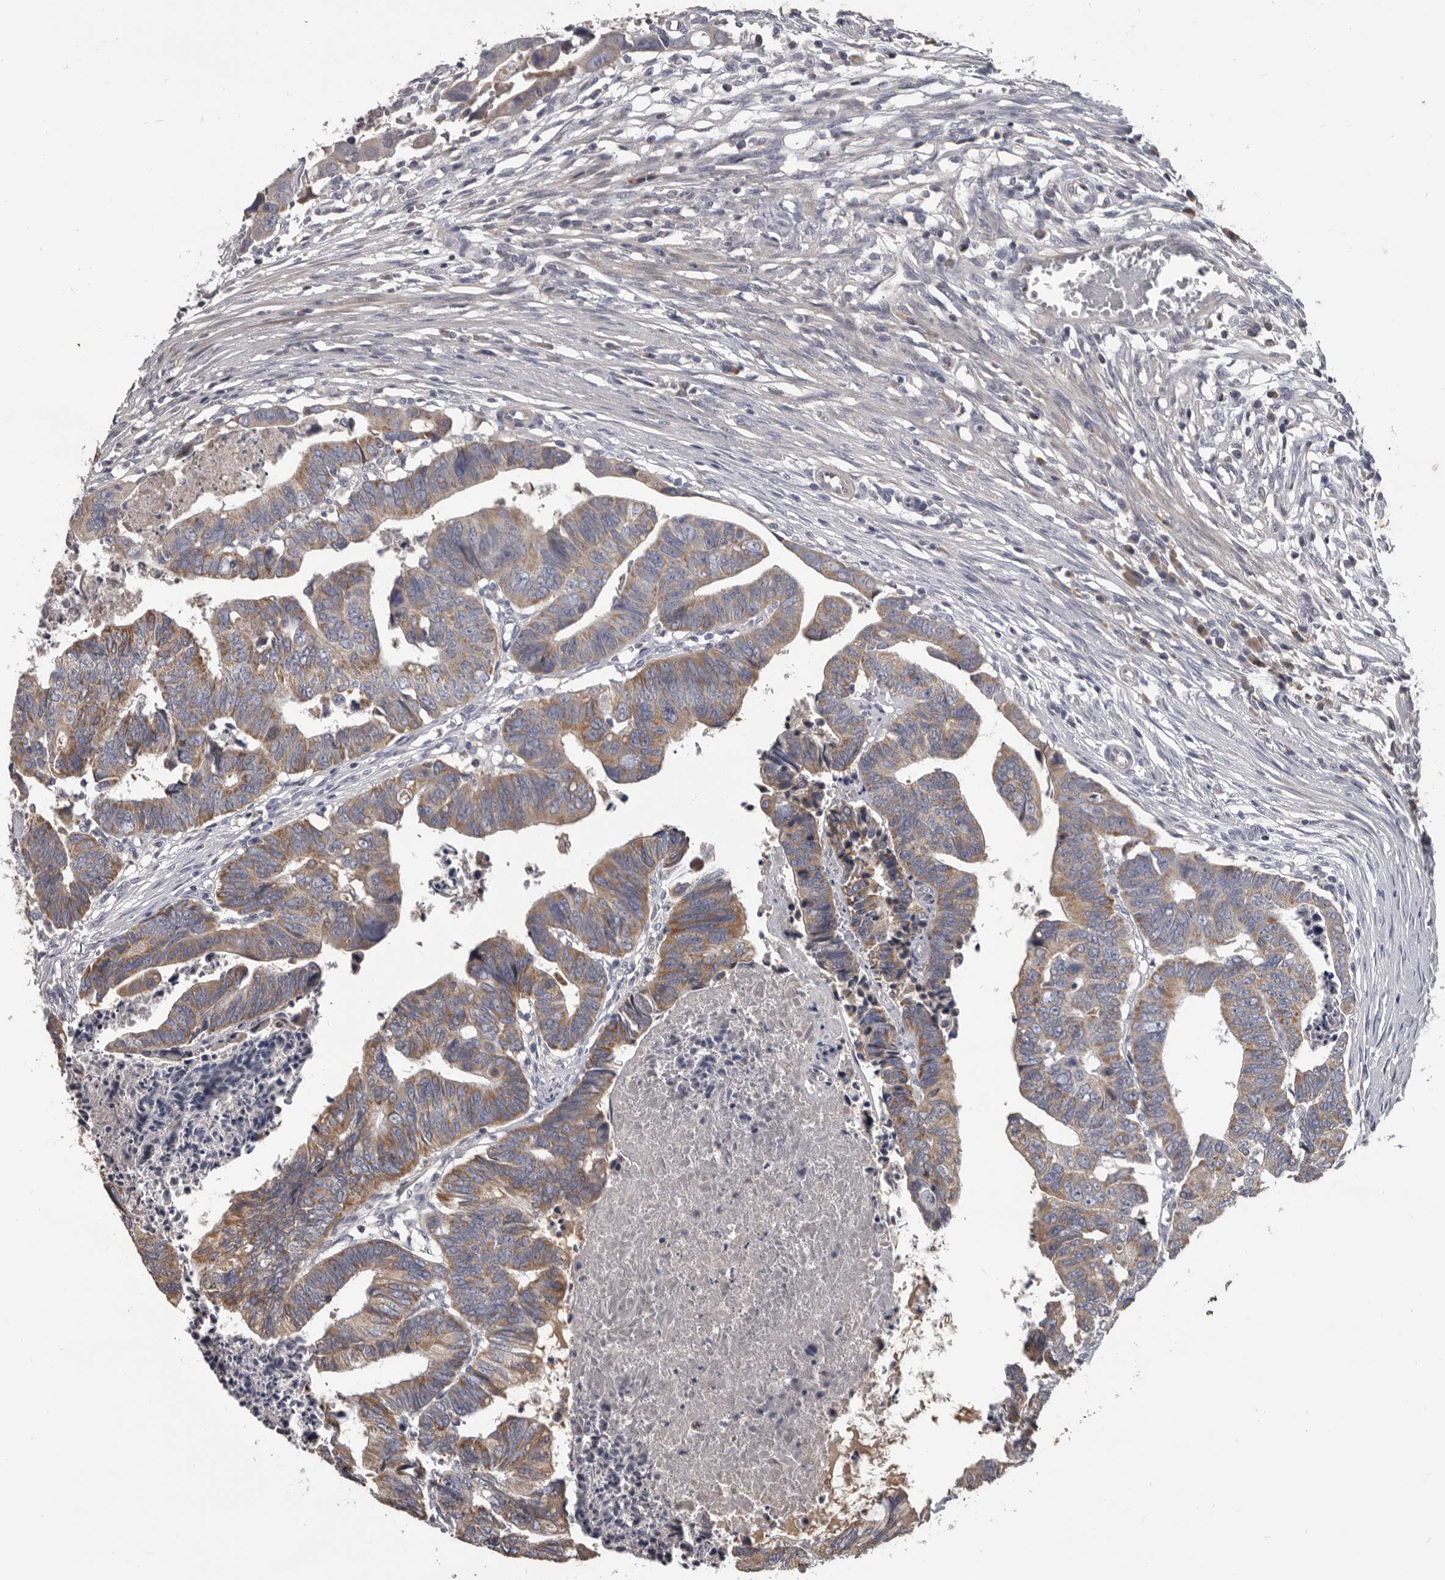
{"staining": {"intensity": "moderate", "quantity": ">75%", "location": "cytoplasmic/membranous"}, "tissue": "colorectal cancer", "cell_type": "Tumor cells", "image_type": "cancer", "snomed": [{"axis": "morphology", "description": "Adenocarcinoma, NOS"}, {"axis": "topography", "description": "Rectum"}], "caption": "Adenocarcinoma (colorectal) stained with a protein marker exhibits moderate staining in tumor cells.", "gene": "ALDH5A1", "patient": {"sex": "female", "age": 65}}